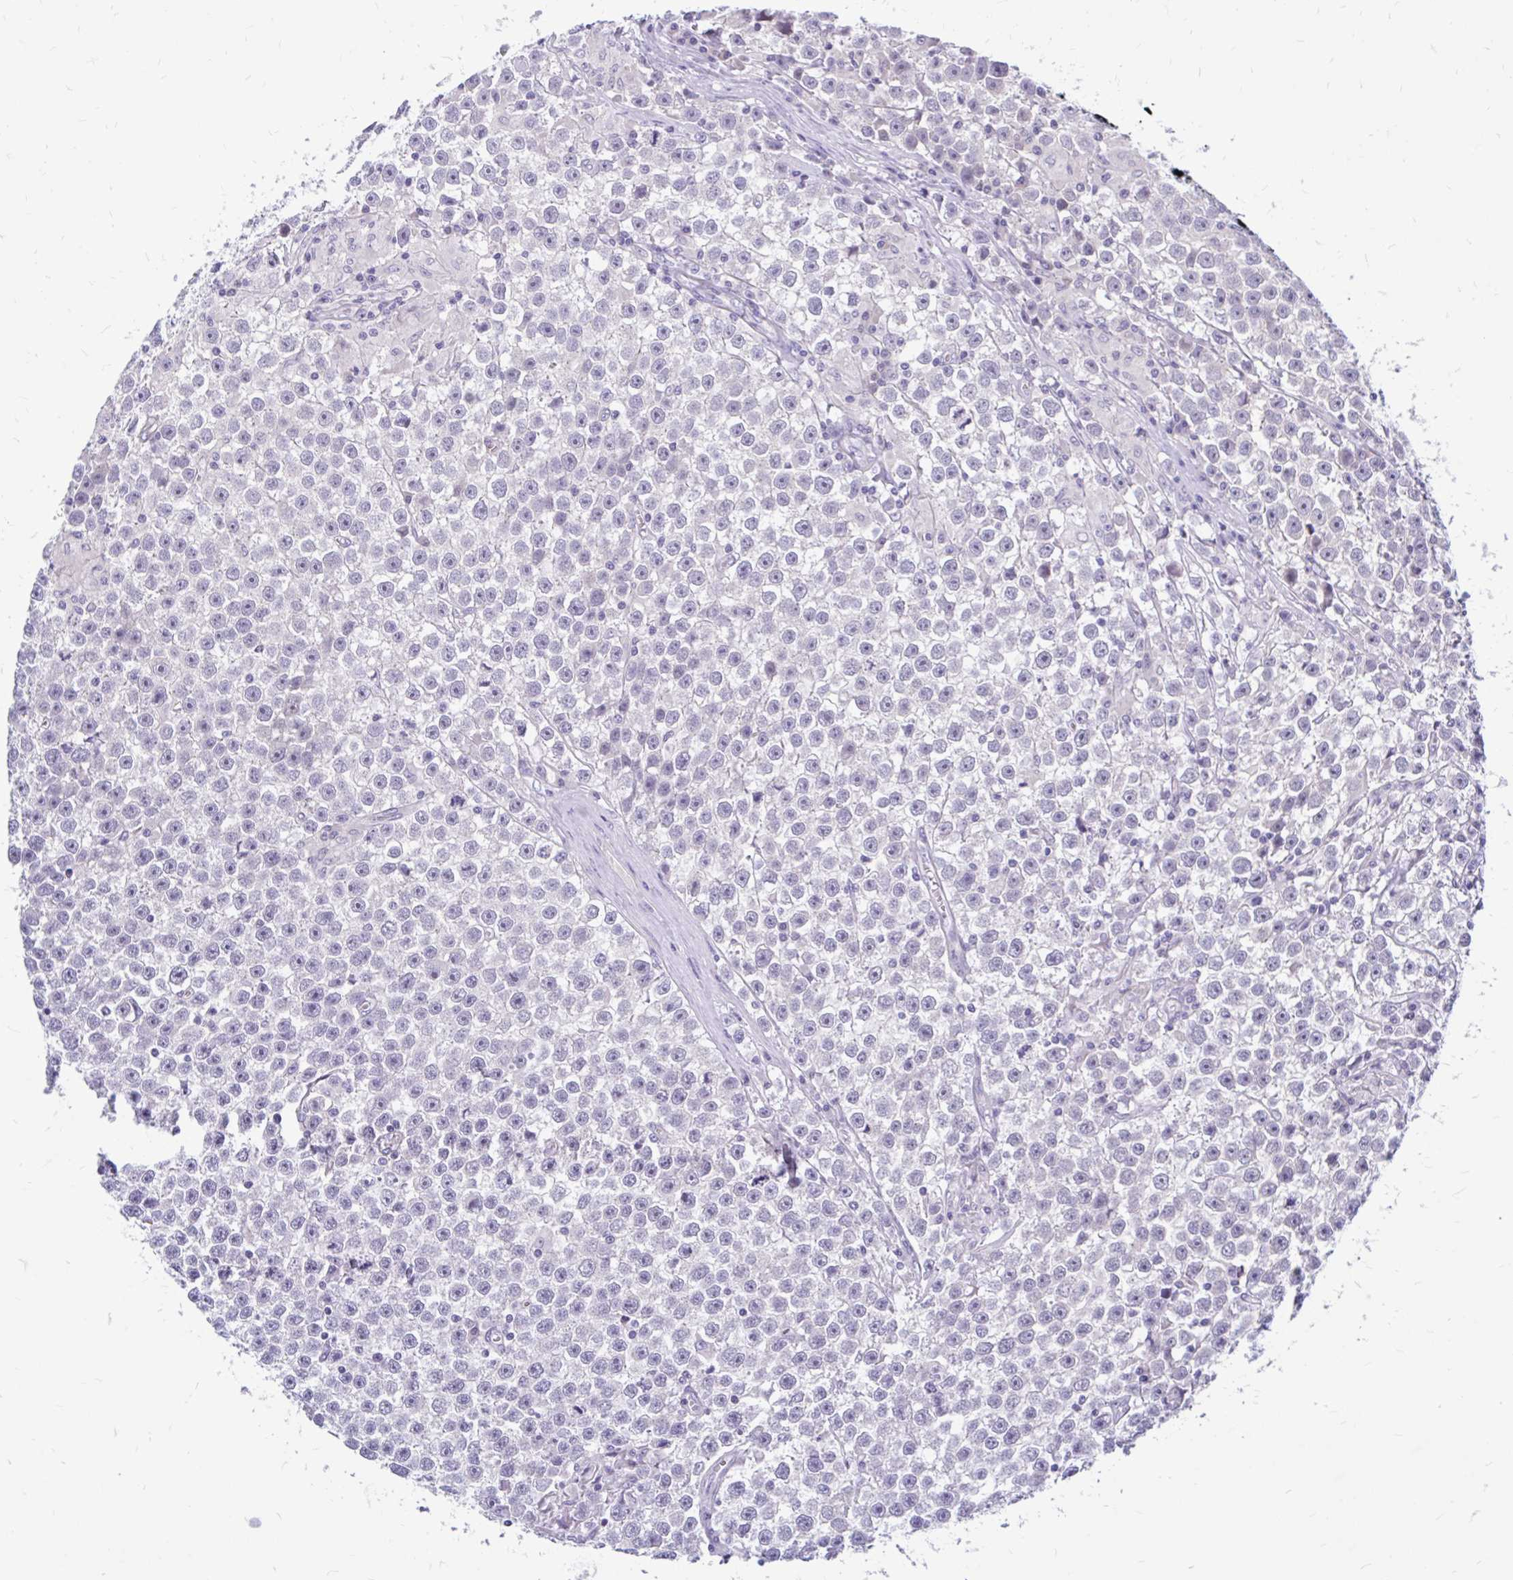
{"staining": {"intensity": "negative", "quantity": "none", "location": "none"}, "tissue": "testis cancer", "cell_type": "Tumor cells", "image_type": "cancer", "snomed": [{"axis": "morphology", "description": "Seminoma, NOS"}, {"axis": "topography", "description": "Testis"}], "caption": "Micrograph shows no significant protein positivity in tumor cells of testis cancer. (DAB (3,3'-diaminobenzidine) immunohistochemistry with hematoxylin counter stain).", "gene": "MAP1LC3A", "patient": {"sex": "male", "age": 31}}